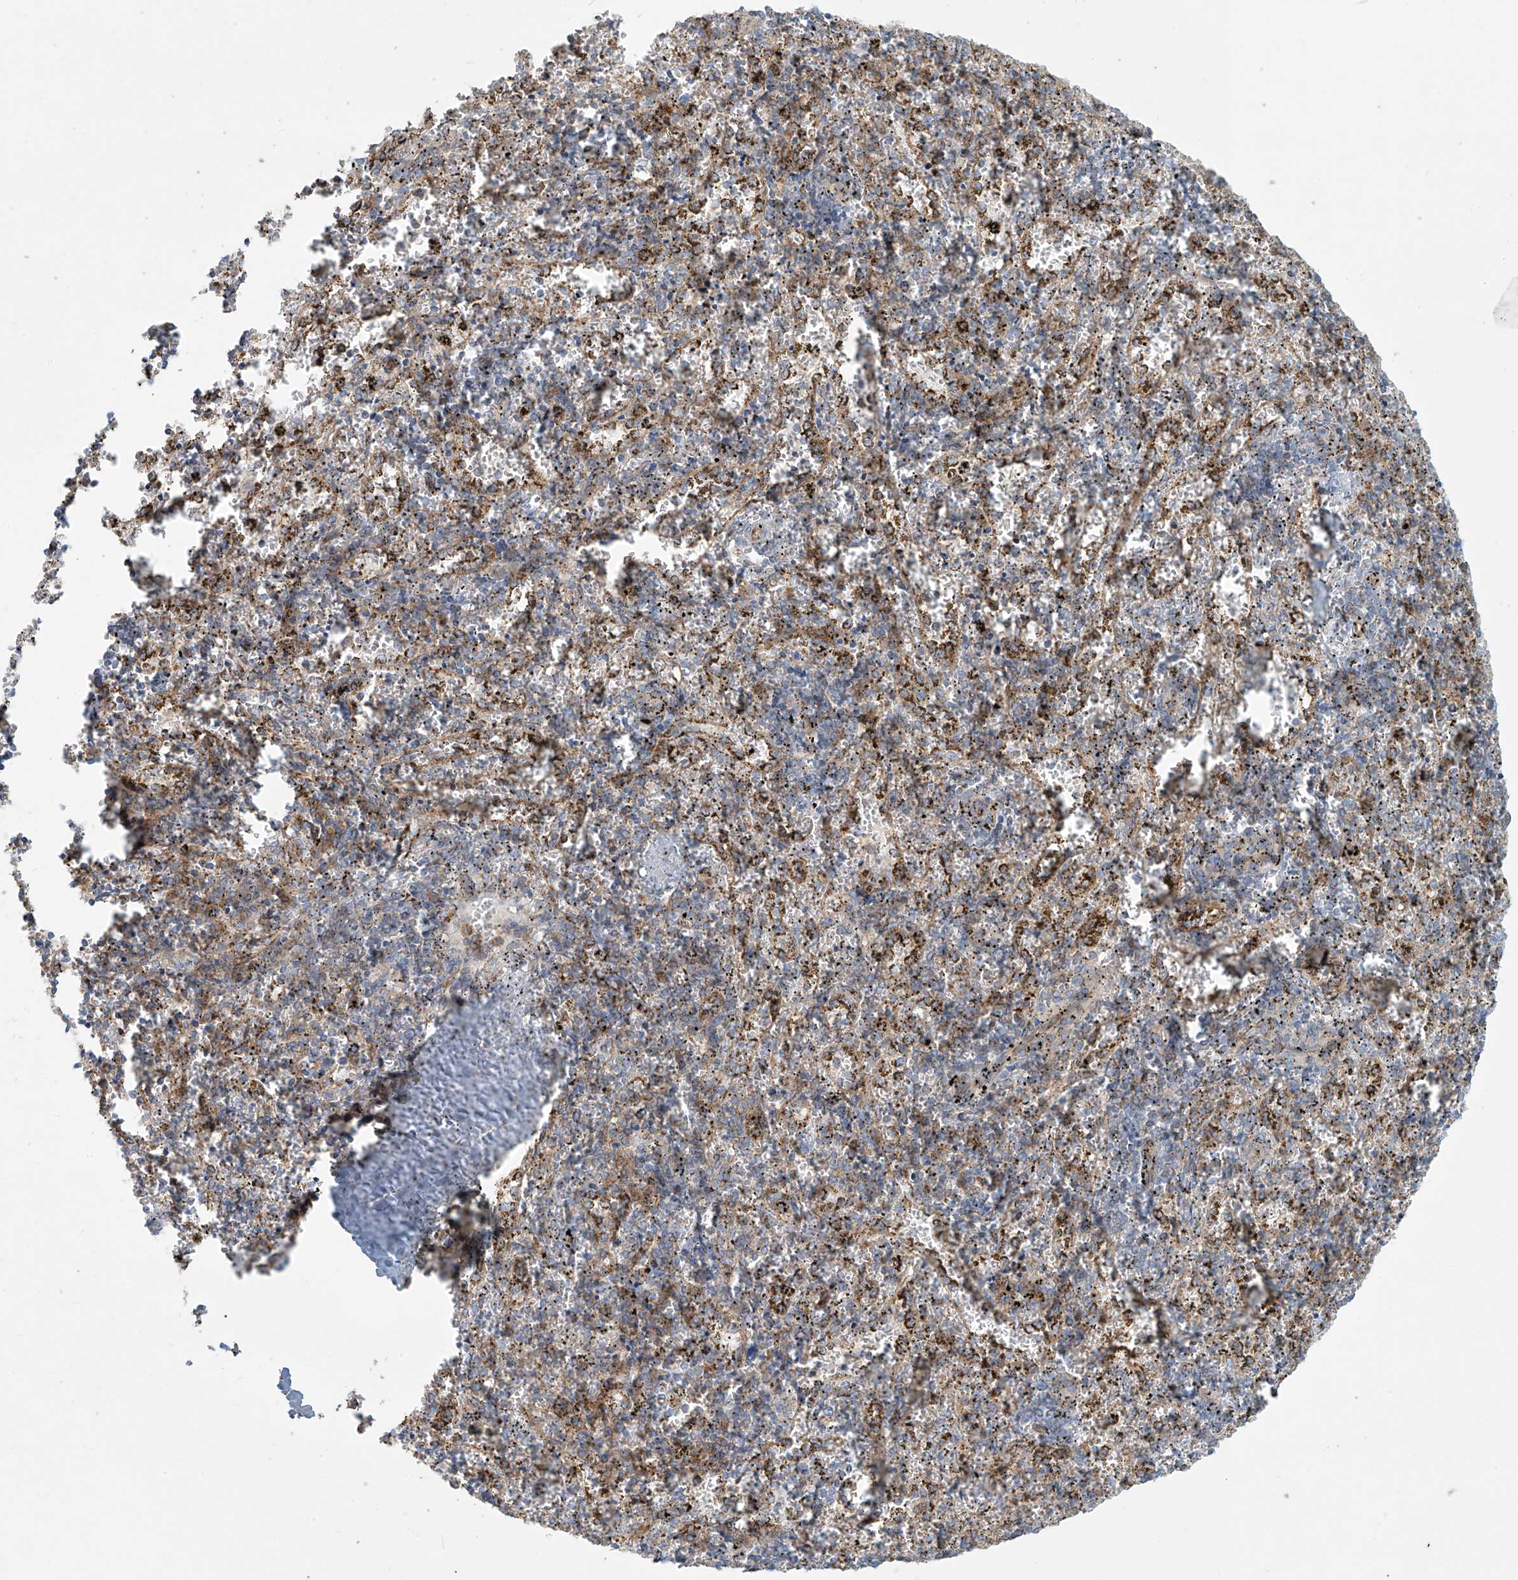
{"staining": {"intensity": "moderate", "quantity": "25%-75%", "location": "cytoplasmic/membranous"}, "tissue": "spleen", "cell_type": "Cells in red pulp", "image_type": "normal", "snomed": [{"axis": "morphology", "description": "Normal tissue, NOS"}, {"axis": "topography", "description": "Spleen"}], "caption": "The micrograph reveals a brown stain indicating the presence of a protein in the cytoplasmic/membranous of cells in red pulp in spleen. (DAB IHC, brown staining for protein, blue staining for nuclei).", "gene": "LZTS3", "patient": {"sex": "male", "age": 11}}